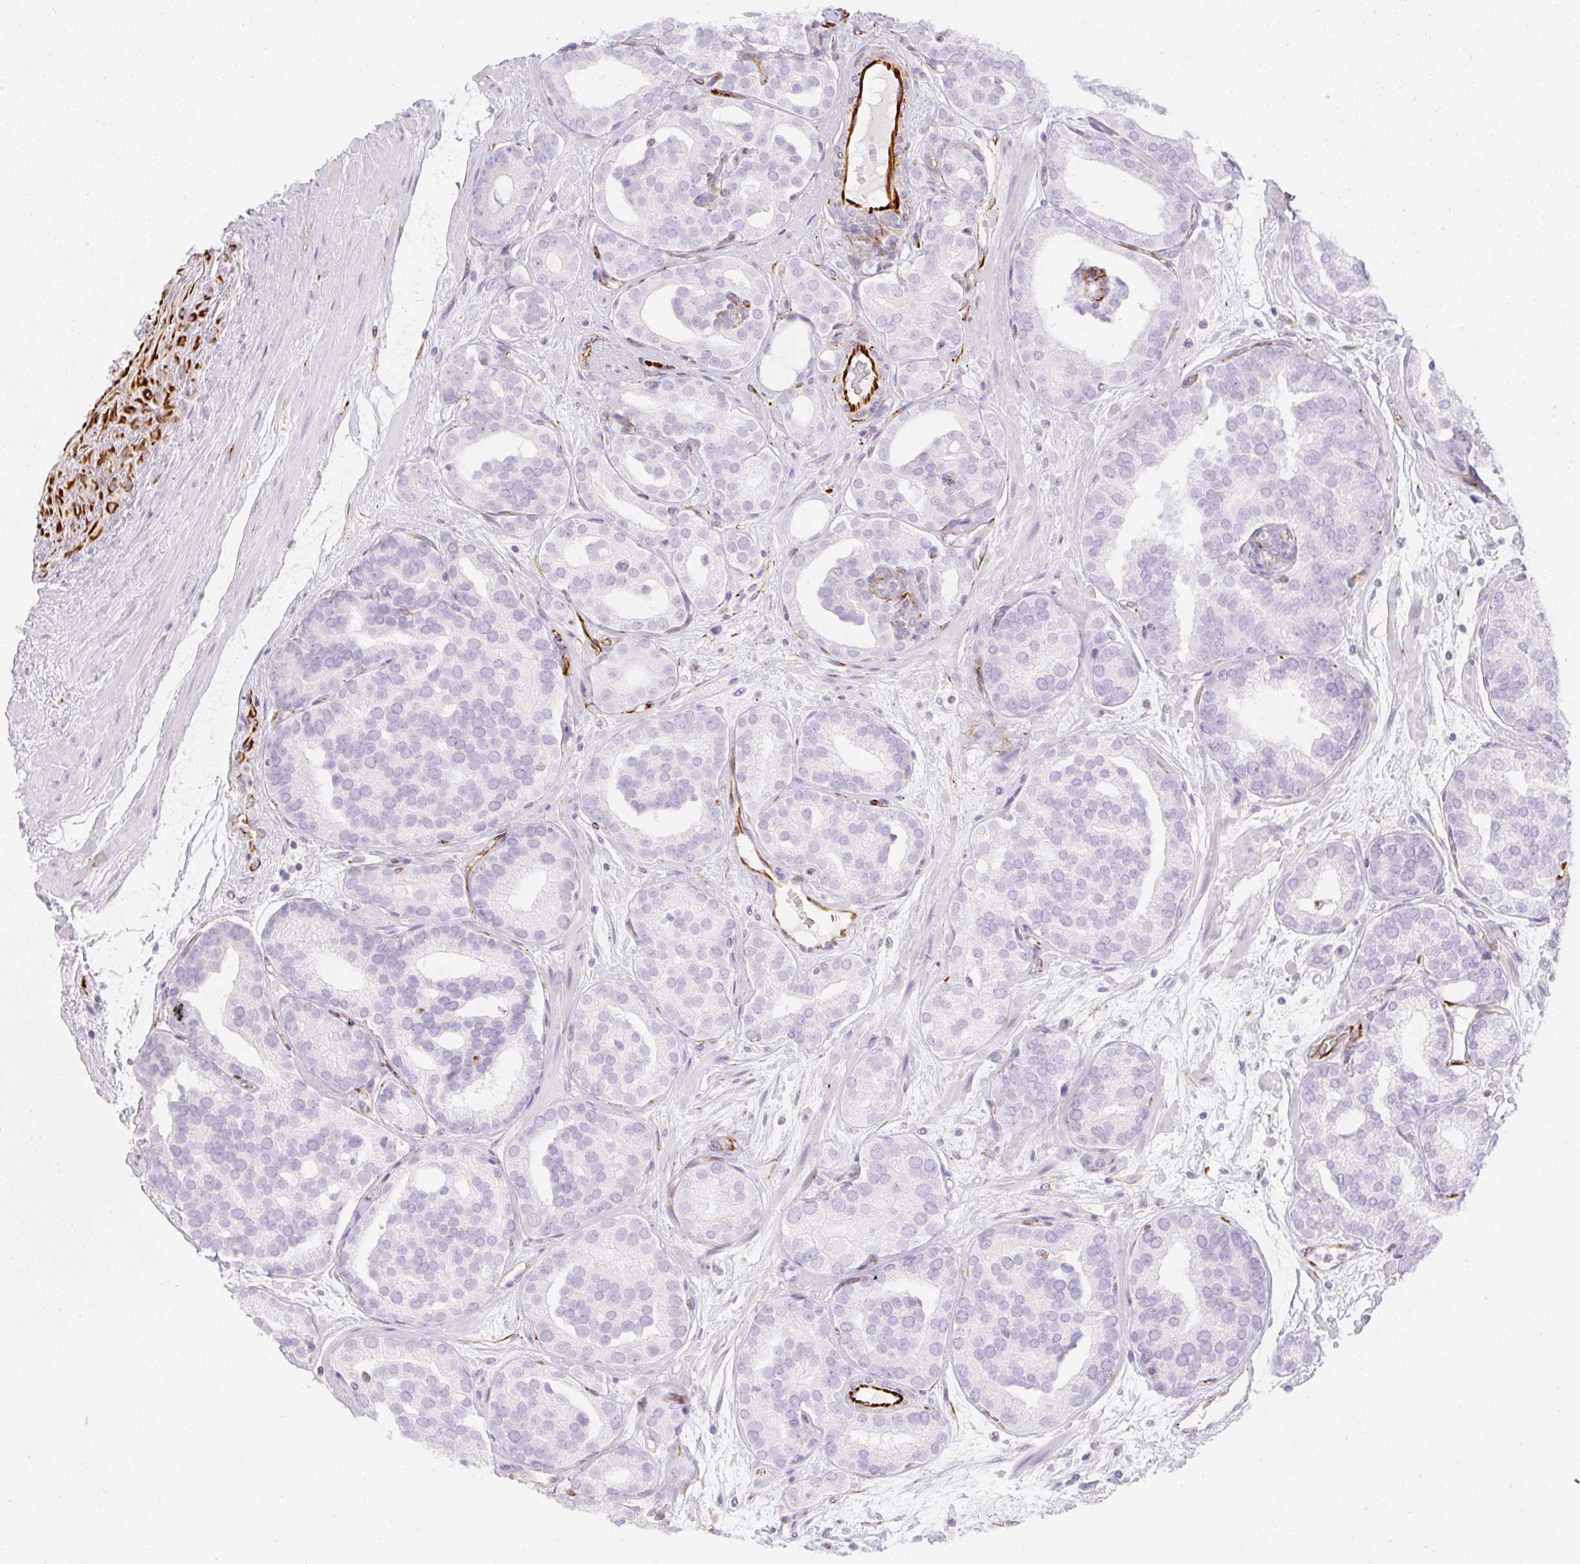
{"staining": {"intensity": "negative", "quantity": "none", "location": "none"}, "tissue": "prostate cancer", "cell_type": "Tumor cells", "image_type": "cancer", "snomed": [{"axis": "morphology", "description": "Adenocarcinoma, High grade"}, {"axis": "topography", "description": "Prostate"}], "caption": "Tumor cells are negative for brown protein staining in adenocarcinoma (high-grade) (prostate).", "gene": "ZNF689", "patient": {"sex": "male", "age": 66}}